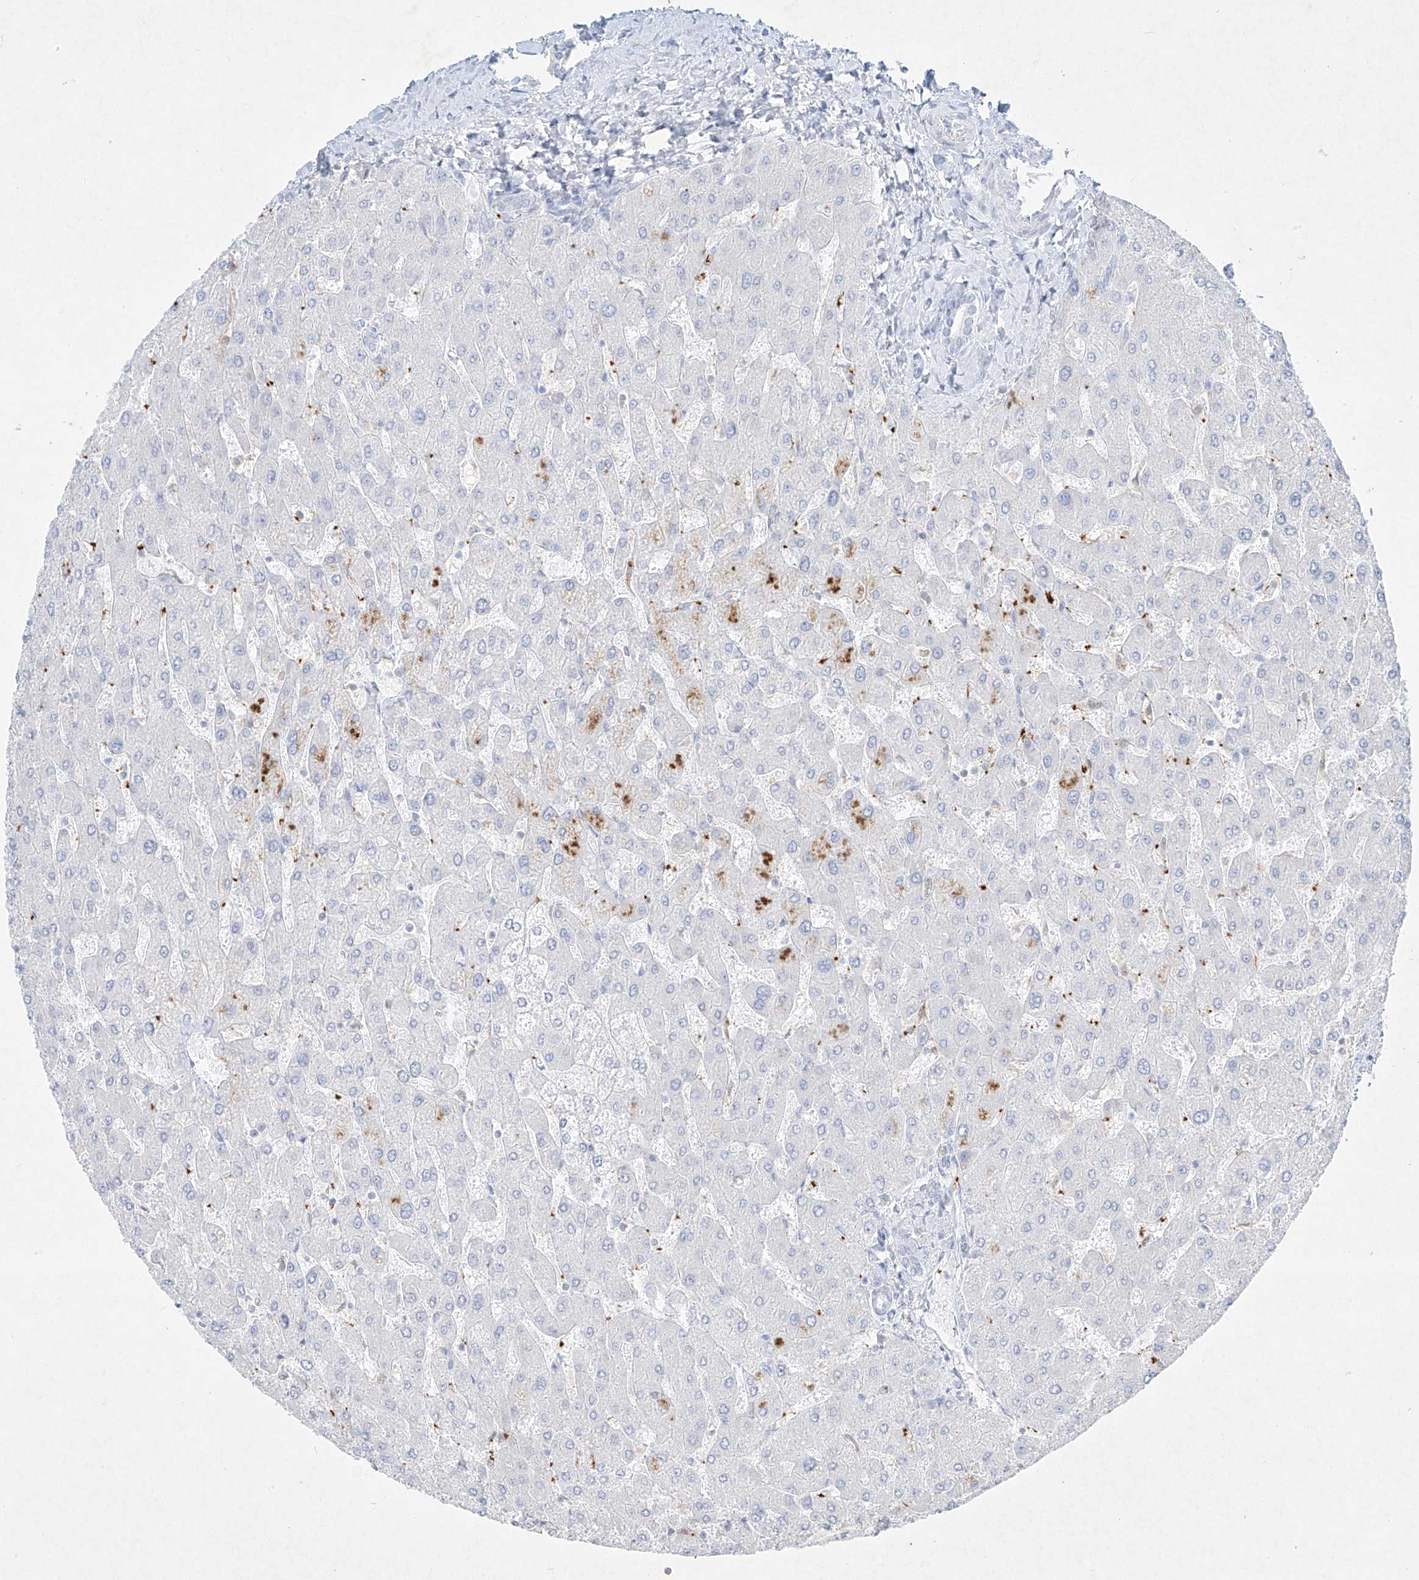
{"staining": {"intensity": "negative", "quantity": "none", "location": "none"}, "tissue": "liver", "cell_type": "Cholangiocytes", "image_type": "normal", "snomed": [{"axis": "morphology", "description": "Normal tissue, NOS"}, {"axis": "topography", "description": "Liver"}], "caption": "Protein analysis of unremarkable liver exhibits no significant staining in cholangiocytes.", "gene": "PLEK", "patient": {"sex": "male", "age": 55}}